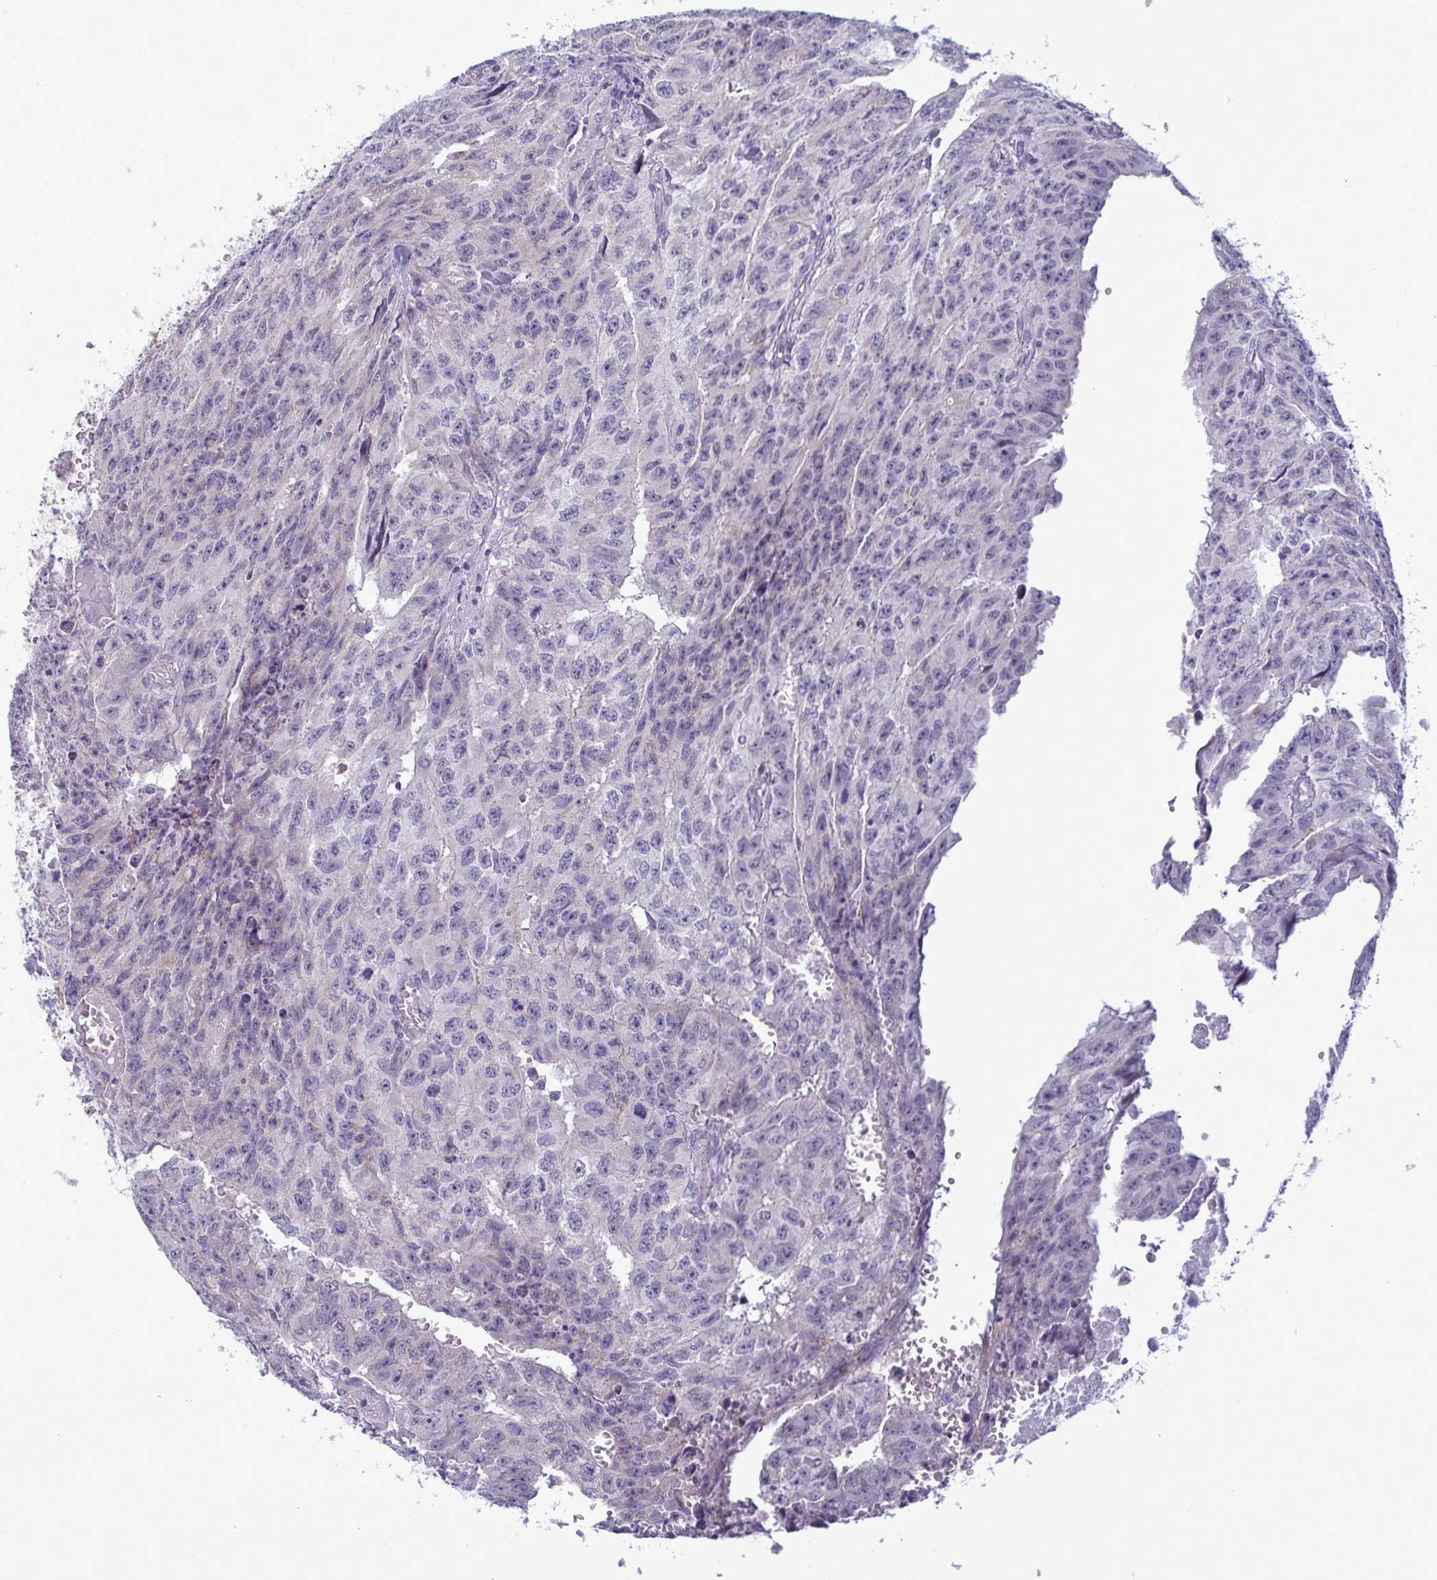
{"staining": {"intensity": "negative", "quantity": "none", "location": "none"}, "tissue": "testis cancer", "cell_type": "Tumor cells", "image_type": "cancer", "snomed": [{"axis": "morphology", "description": "Carcinoma, Embryonal, NOS"}, {"axis": "morphology", "description": "Teratoma, malignant, NOS"}, {"axis": "topography", "description": "Testis"}], "caption": "A high-resolution micrograph shows immunohistochemistry (IHC) staining of malignant teratoma (testis), which demonstrates no significant expression in tumor cells.", "gene": "TENT5D", "patient": {"sex": "male", "age": 24}}